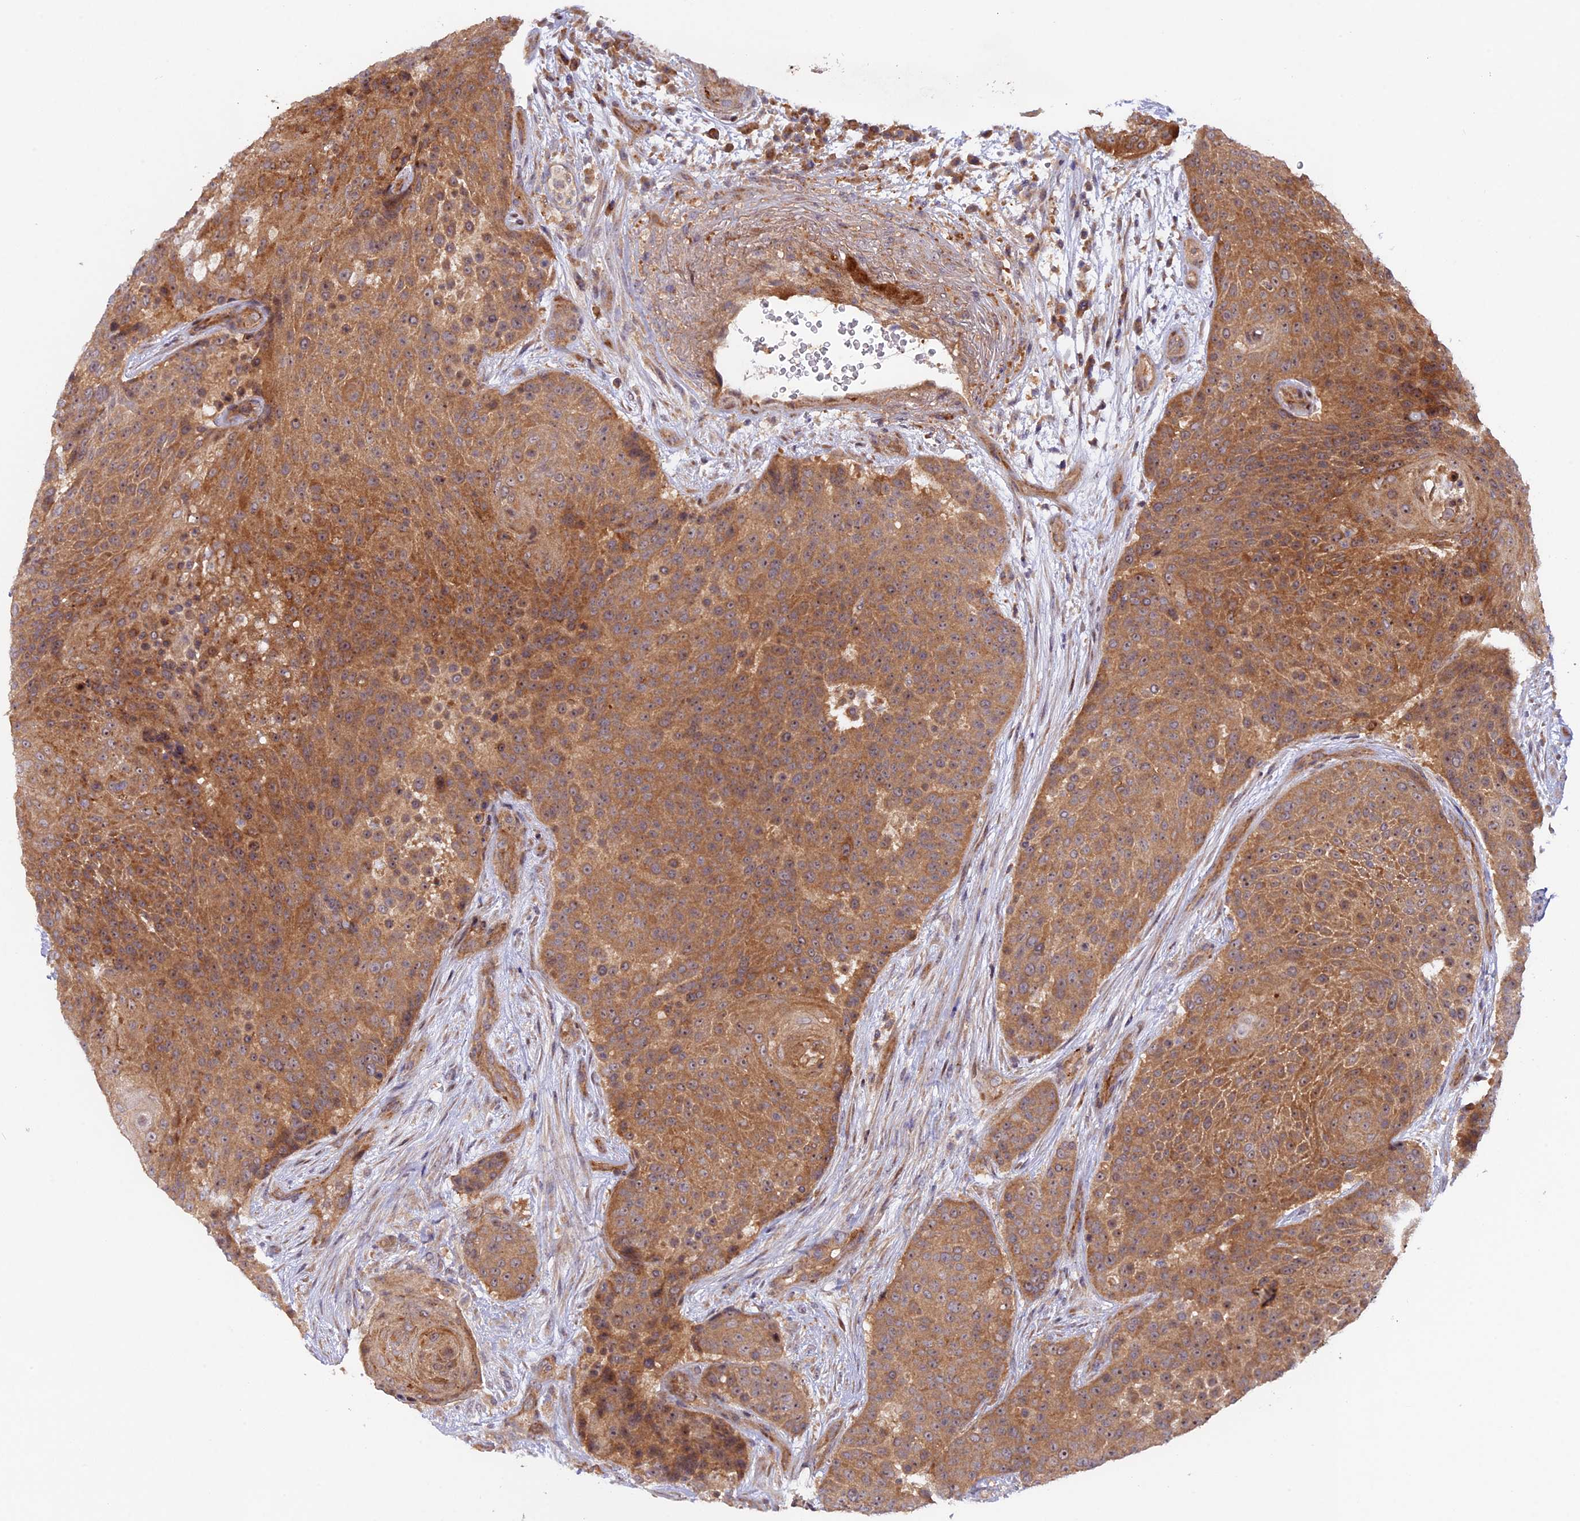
{"staining": {"intensity": "moderate", "quantity": ">75%", "location": "cytoplasmic/membranous"}, "tissue": "urothelial cancer", "cell_type": "Tumor cells", "image_type": "cancer", "snomed": [{"axis": "morphology", "description": "Urothelial carcinoma, High grade"}, {"axis": "topography", "description": "Urinary bladder"}], "caption": "A high-resolution photomicrograph shows immunohistochemistry staining of urothelial cancer, which exhibits moderate cytoplasmic/membranous staining in about >75% of tumor cells.", "gene": "FERMT1", "patient": {"sex": "female", "age": 63}}